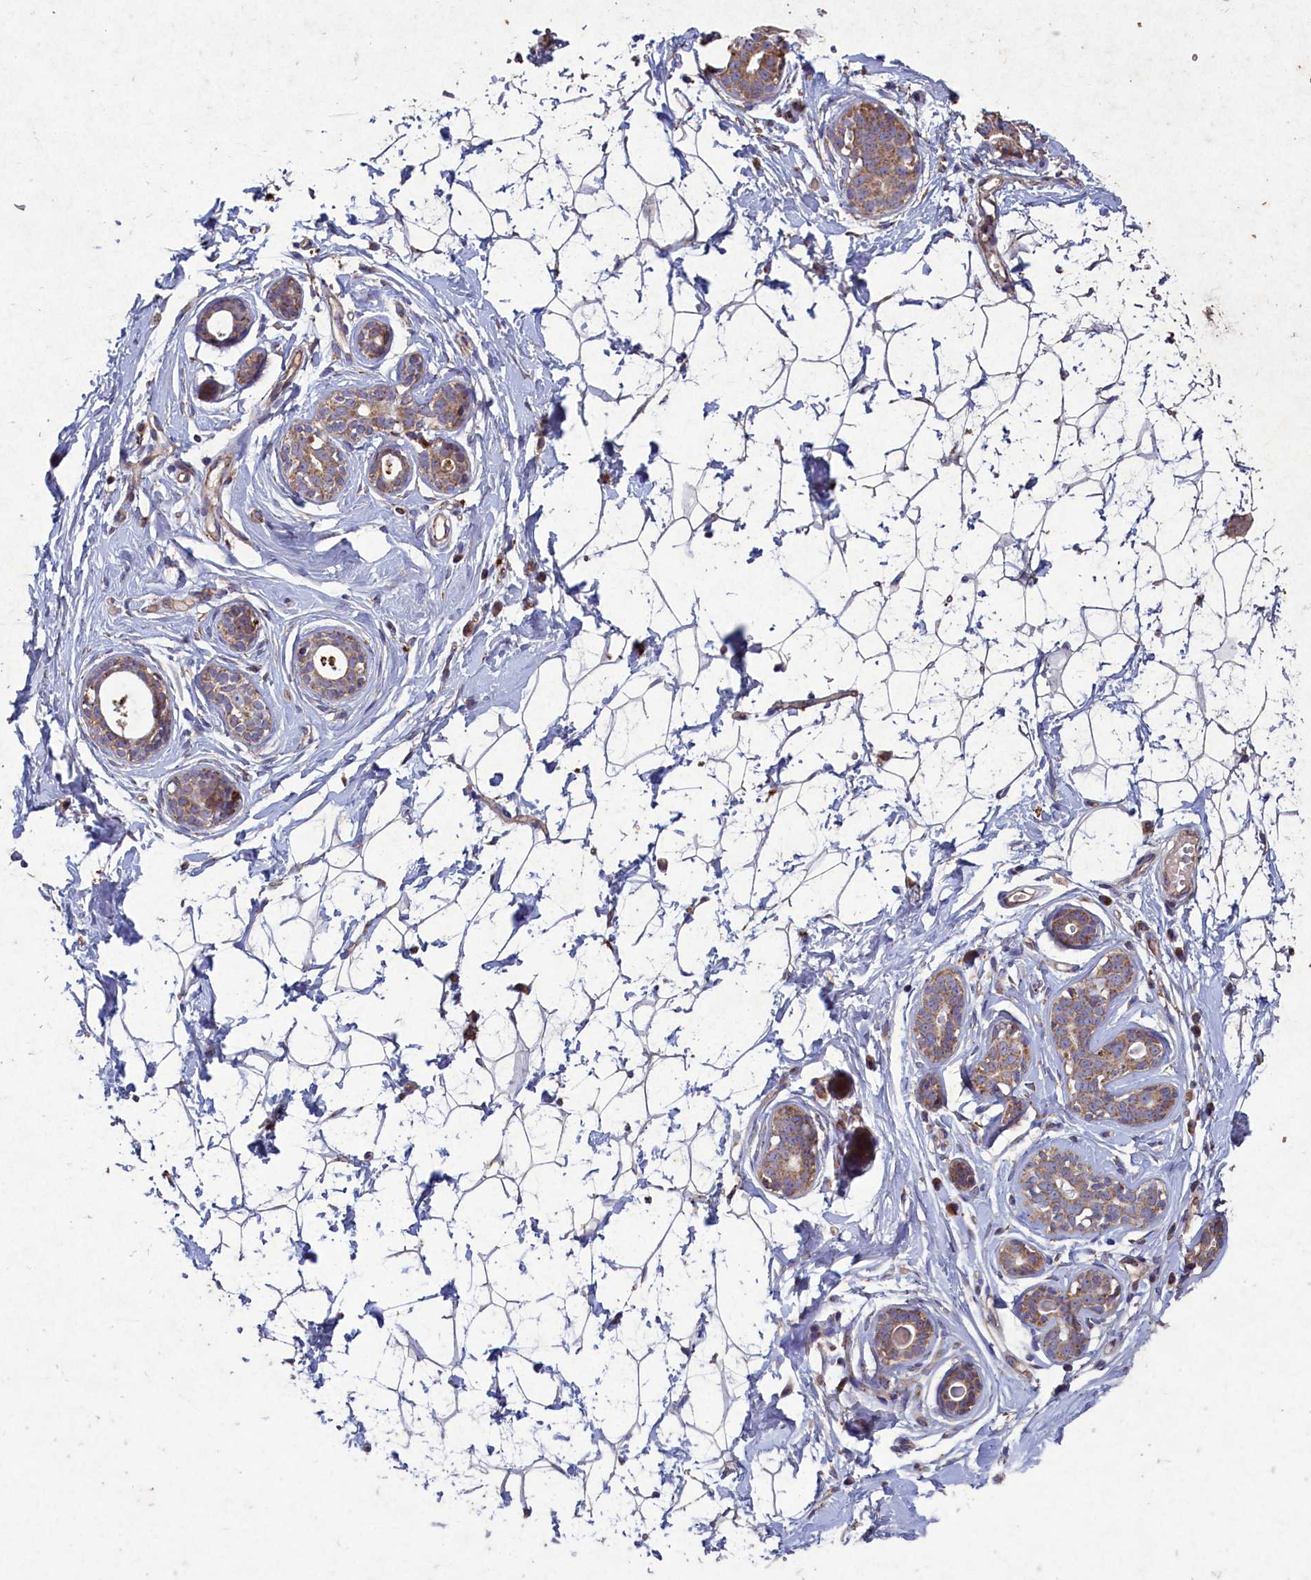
{"staining": {"intensity": "negative", "quantity": "none", "location": "none"}, "tissue": "breast", "cell_type": "Adipocytes", "image_type": "normal", "snomed": [{"axis": "morphology", "description": "Normal tissue, NOS"}, {"axis": "morphology", "description": "Adenoma, NOS"}, {"axis": "topography", "description": "Breast"}], "caption": "Protein analysis of normal breast exhibits no significant staining in adipocytes.", "gene": "CIAO2B", "patient": {"sex": "female", "age": 23}}